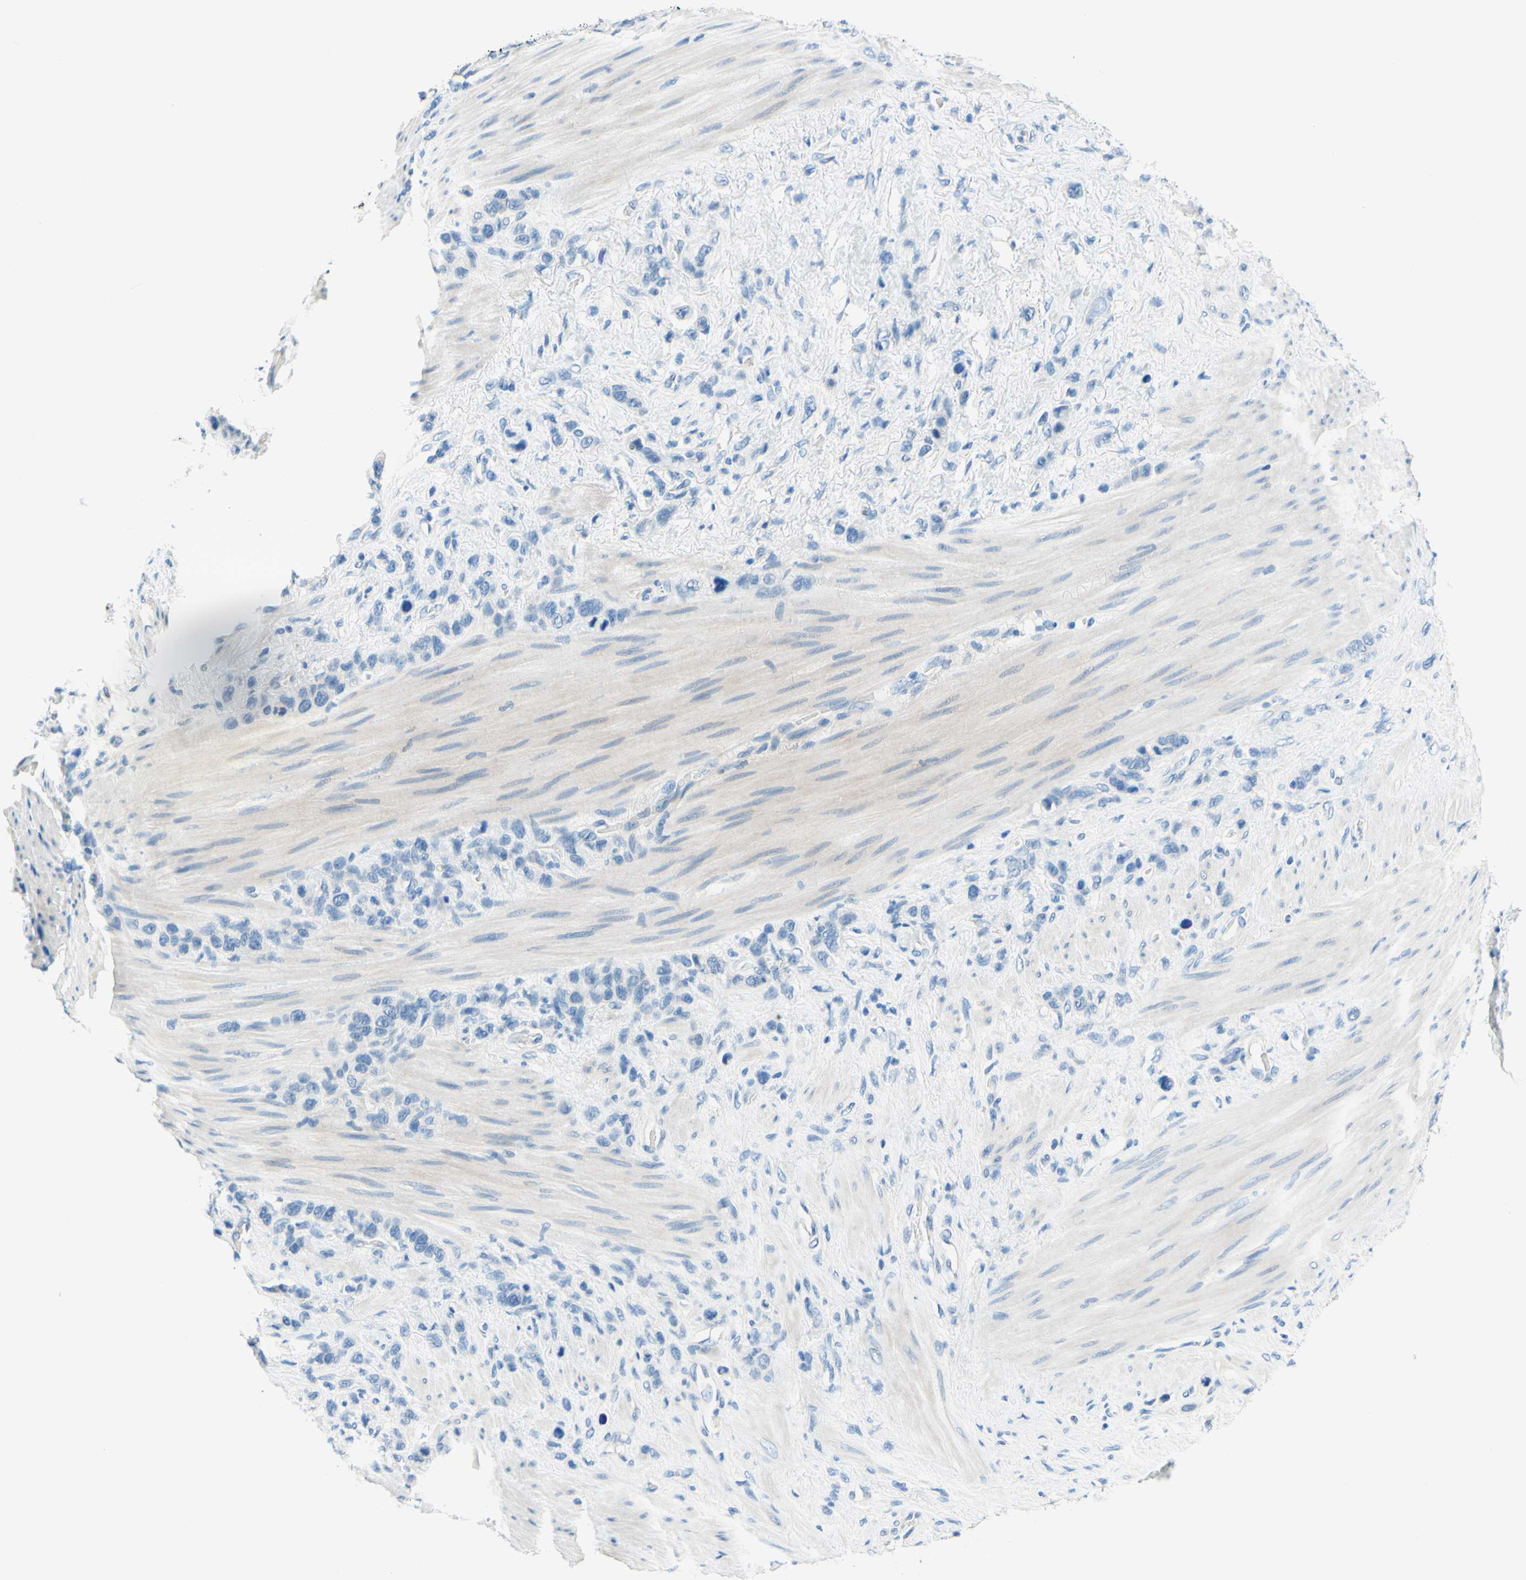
{"staining": {"intensity": "negative", "quantity": "none", "location": "none"}, "tissue": "stomach cancer", "cell_type": "Tumor cells", "image_type": "cancer", "snomed": [{"axis": "morphology", "description": "Adenocarcinoma, NOS"}, {"axis": "morphology", "description": "Adenocarcinoma, High grade"}, {"axis": "topography", "description": "Stomach, upper"}, {"axis": "topography", "description": "Stomach, lower"}], "caption": "DAB immunohistochemical staining of stomach cancer reveals no significant staining in tumor cells.", "gene": "PASD1", "patient": {"sex": "female", "age": 65}}